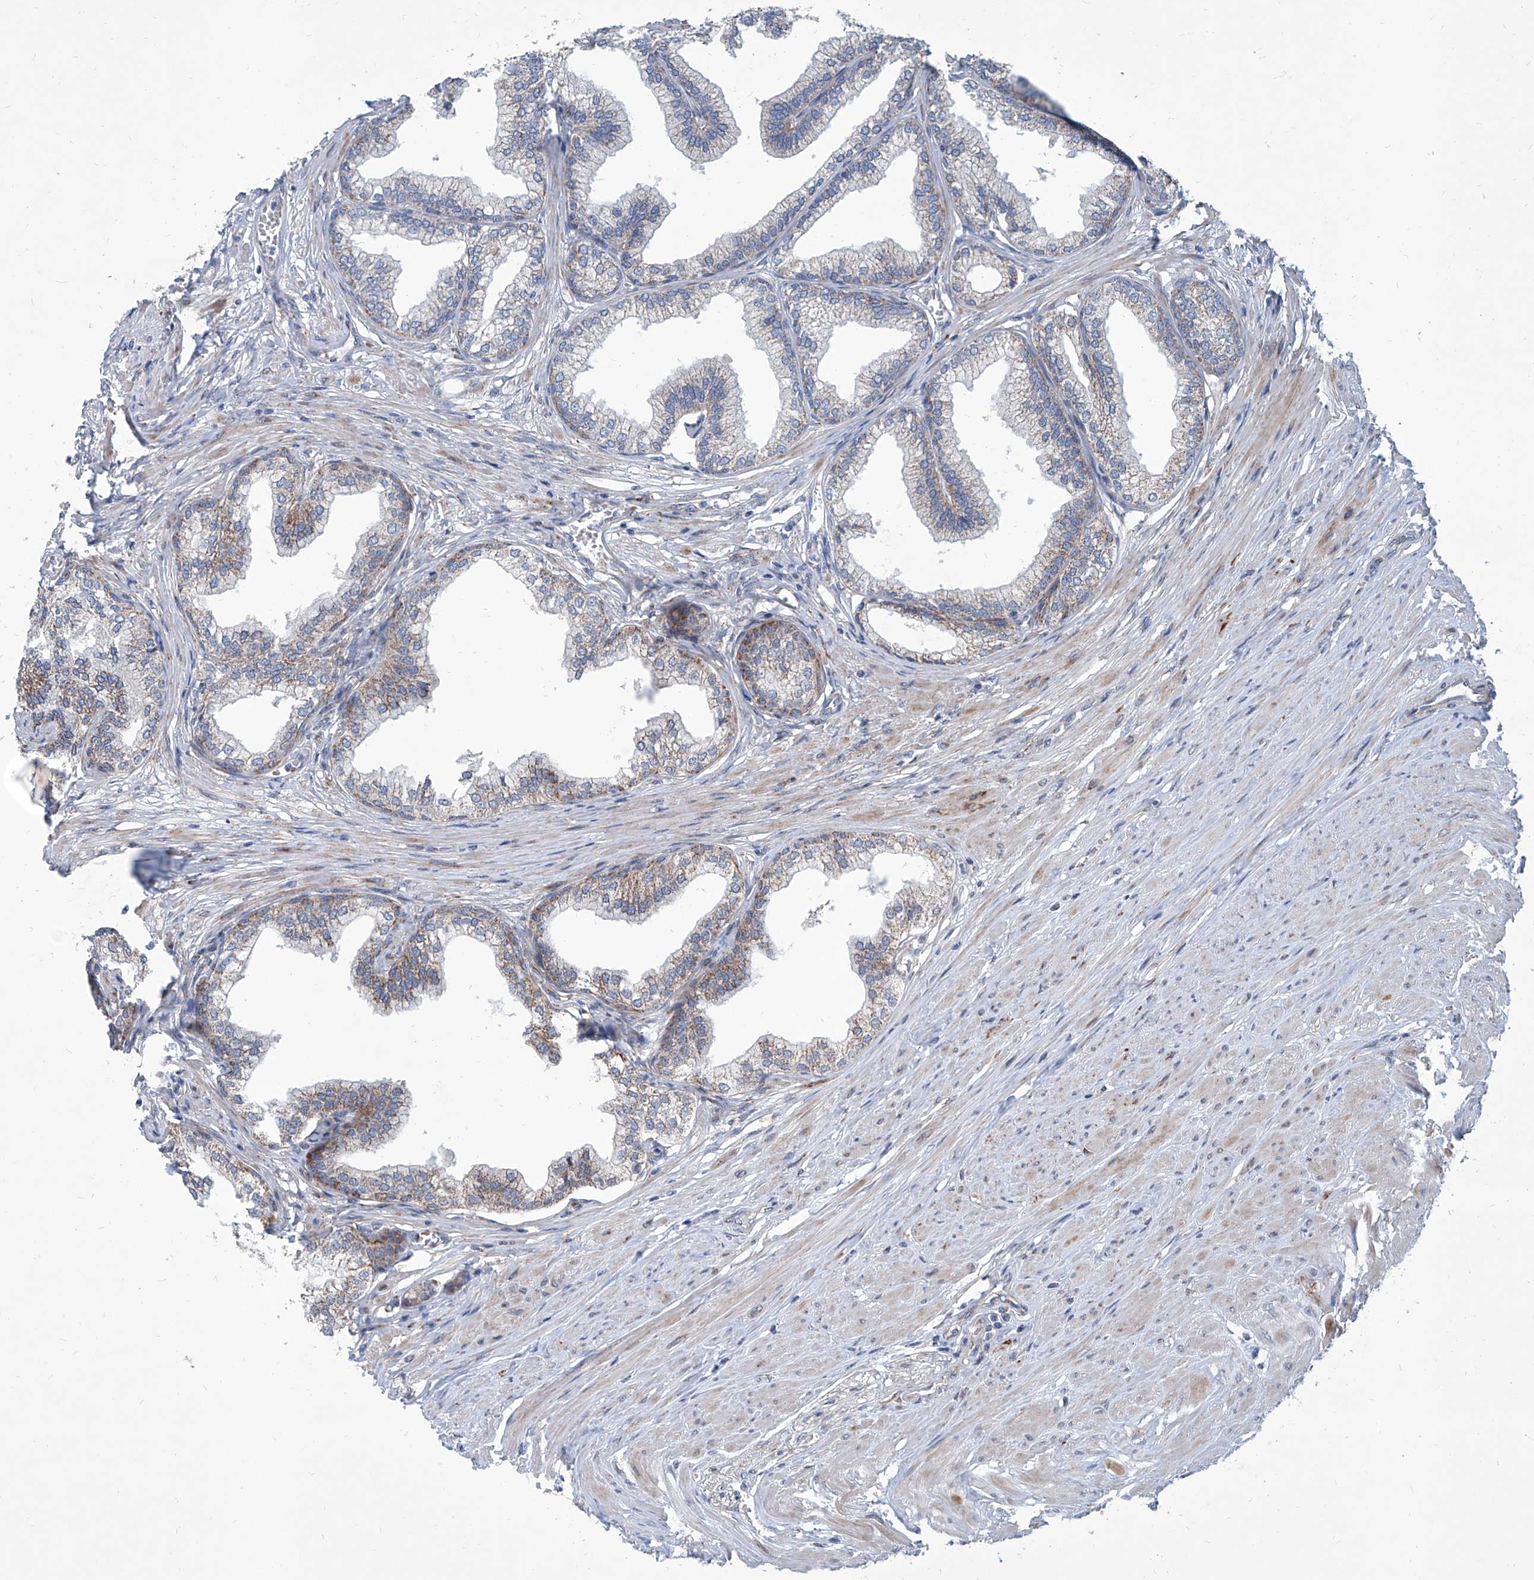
{"staining": {"intensity": "moderate", "quantity": "25%-75%", "location": "cytoplasmic/membranous"}, "tissue": "prostate", "cell_type": "Glandular cells", "image_type": "normal", "snomed": [{"axis": "morphology", "description": "Normal tissue, NOS"}, {"axis": "morphology", "description": "Urothelial carcinoma, Low grade"}, {"axis": "topography", "description": "Urinary bladder"}, {"axis": "topography", "description": "Prostate"}], "caption": "Immunohistochemistry photomicrograph of unremarkable prostate: prostate stained using immunohistochemistry exhibits medium levels of moderate protein expression localized specifically in the cytoplasmic/membranous of glandular cells, appearing as a cytoplasmic/membranous brown color.", "gene": "USP48", "patient": {"sex": "male", "age": 60}}